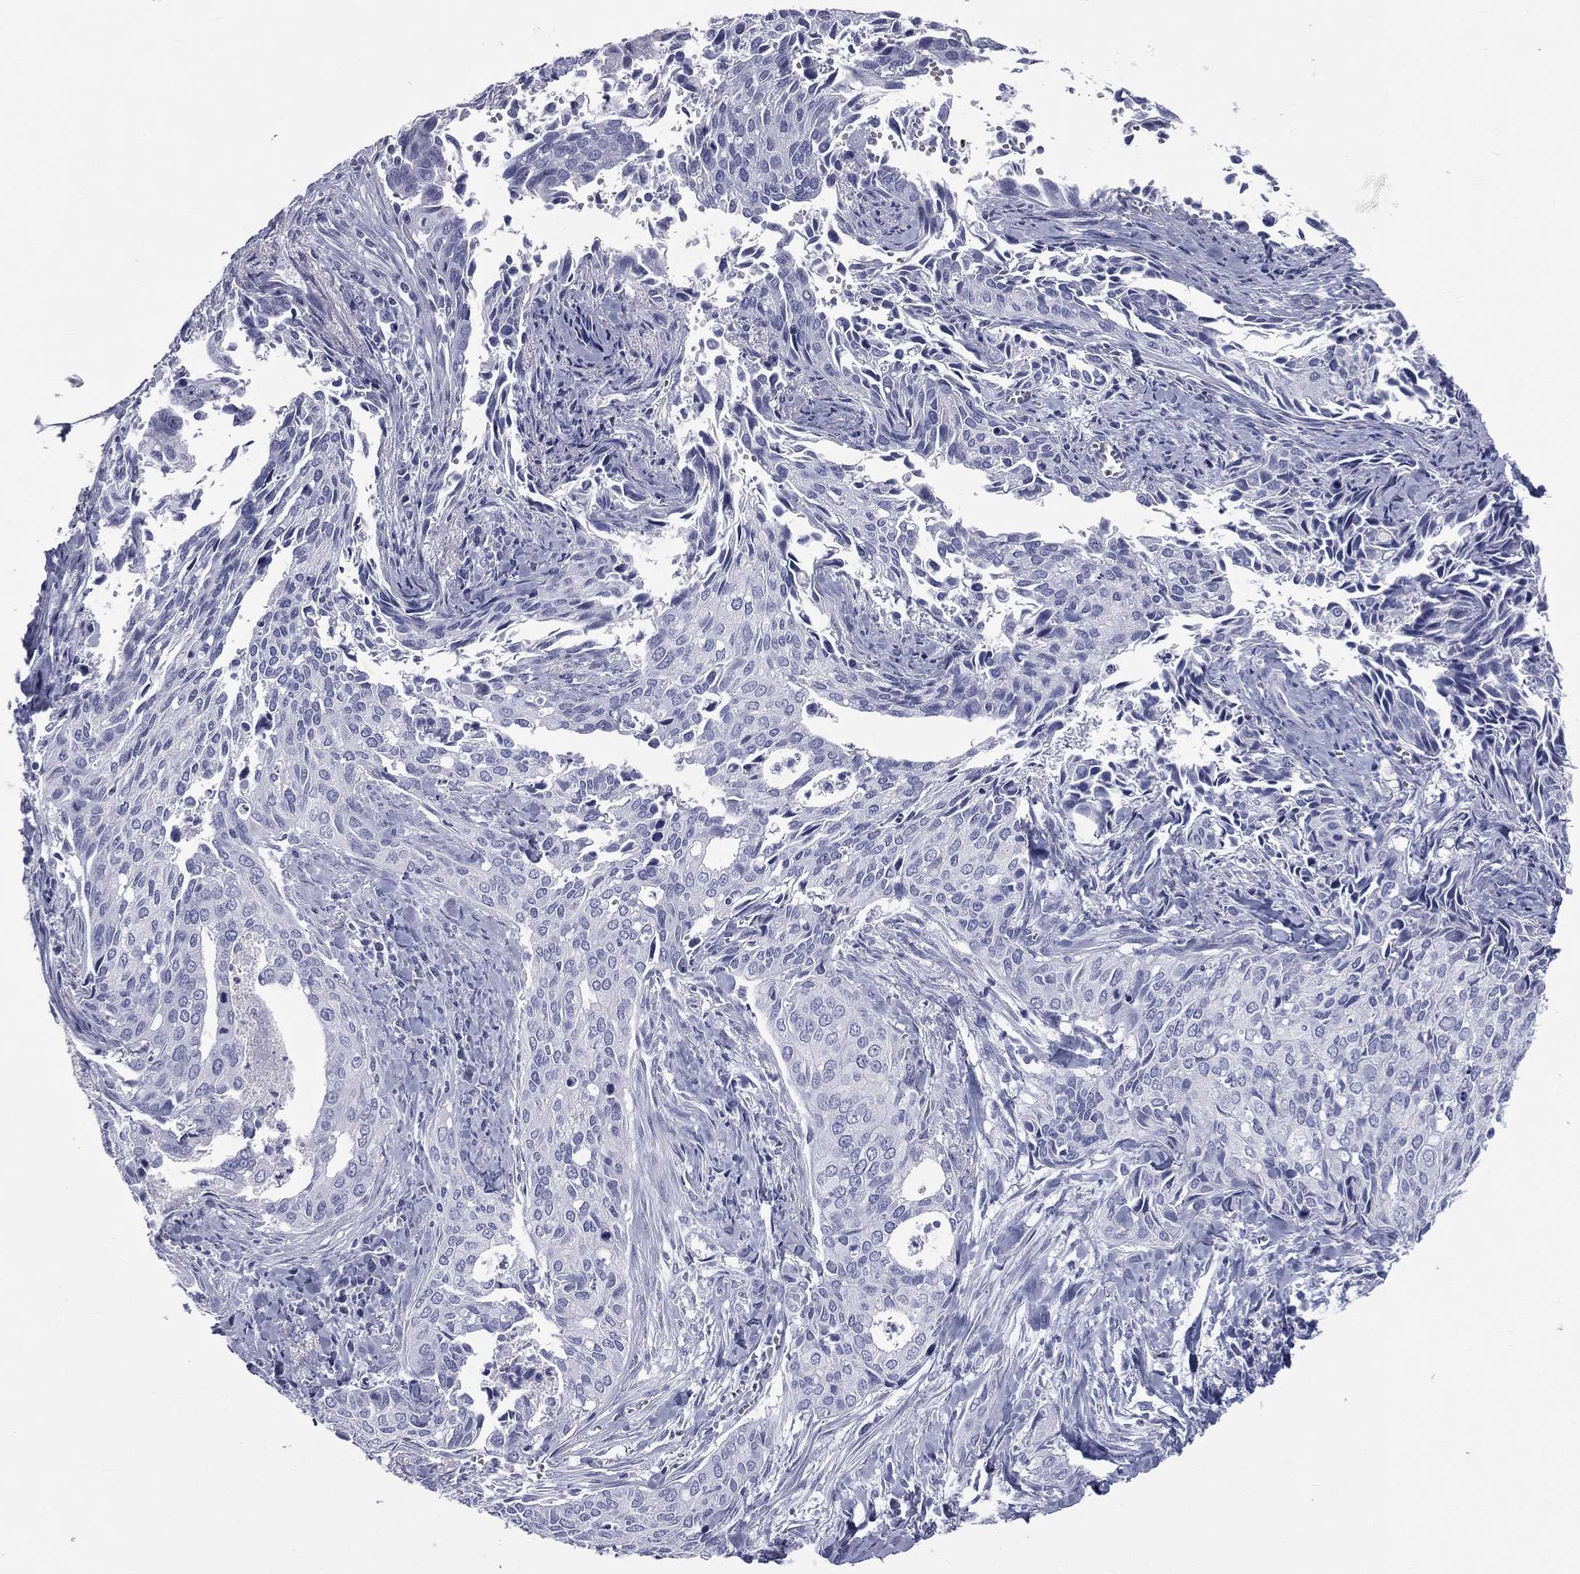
{"staining": {"intensity": "negative", "quantity": "none", "location": "none"}, "tissue": "cervical cancer", "cell_type": "Tumor cells", "image_type": "cancer", "snomed": [{"axis": "morphology", "description": "Squamous cell carcinoma, NOS"}, {"axis": "topography", "description": "Cervix"}], "caption": "The image exhibits no staining of tumor cells in squamous cell carcinoma (cervical).", "gene": "MLN", "patient": {"sex": "female", "age": 29}}